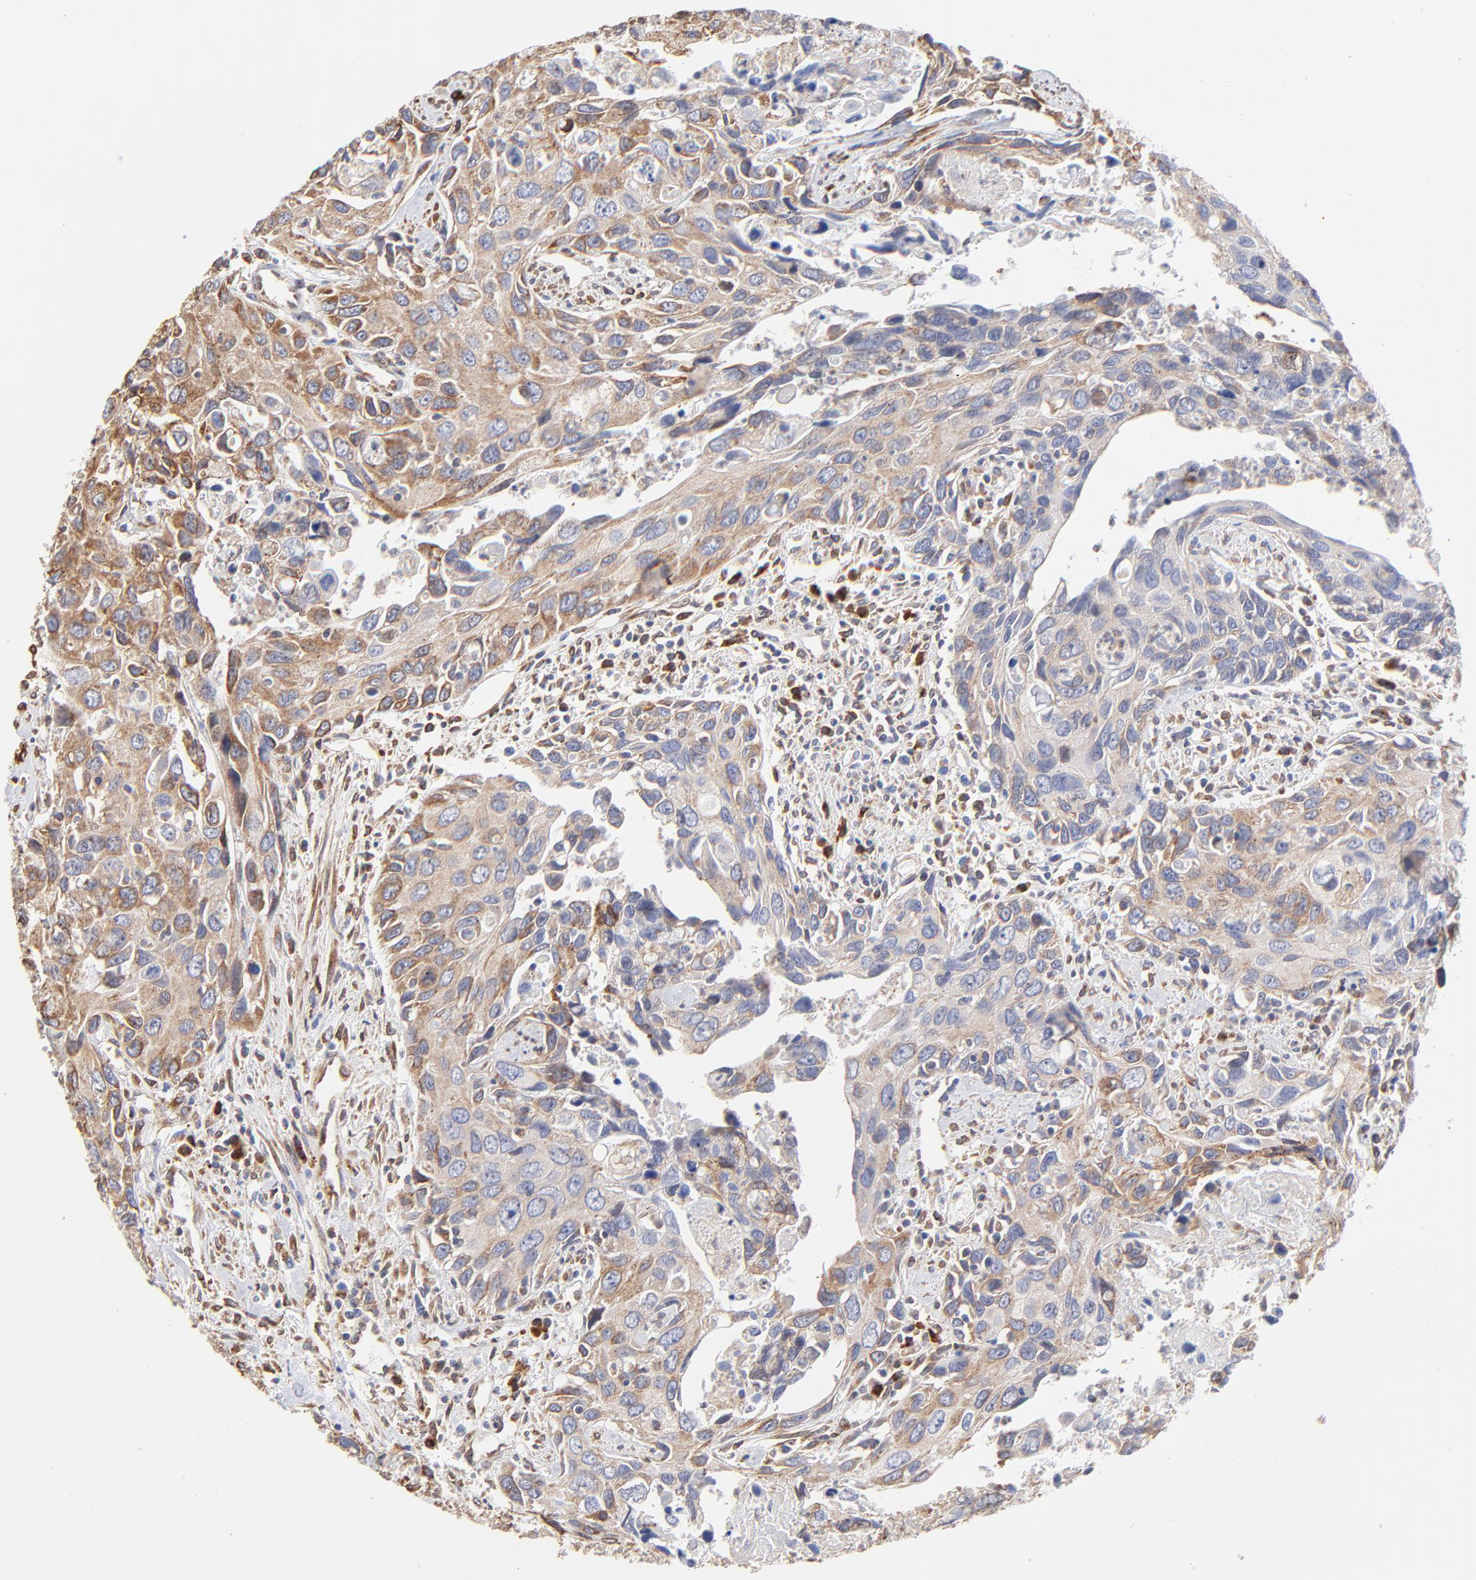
{"staining": {"intensity": "moderate", "quantity": "25%-75%", "location": "cytoplasmic/membranous"}, "tissue": "urothelial cancer", "cell_type": "Tumor cells", "image_type": "cancer", "snomed": [{"axis": "morphology", "description": "Urothelial carcinoma, High grade"}, {"axis": "topography", "description": "Urinary bladder"}], "caption": "DAB (3,3'-diaminobenzidine) immunohistochemical staining of urothelial cancer reveals moderate cytoplasmic/membranous protein staining in about 25%-75% of tumor cells. The staining was performed using DAB (3,3'-diaminobenzidine), with brown indicating positive protein expression. Nuclei are stained blue with hematoxylin.", "gene": "LMAN1", "patient": {"sex": "male", "age": 71}}